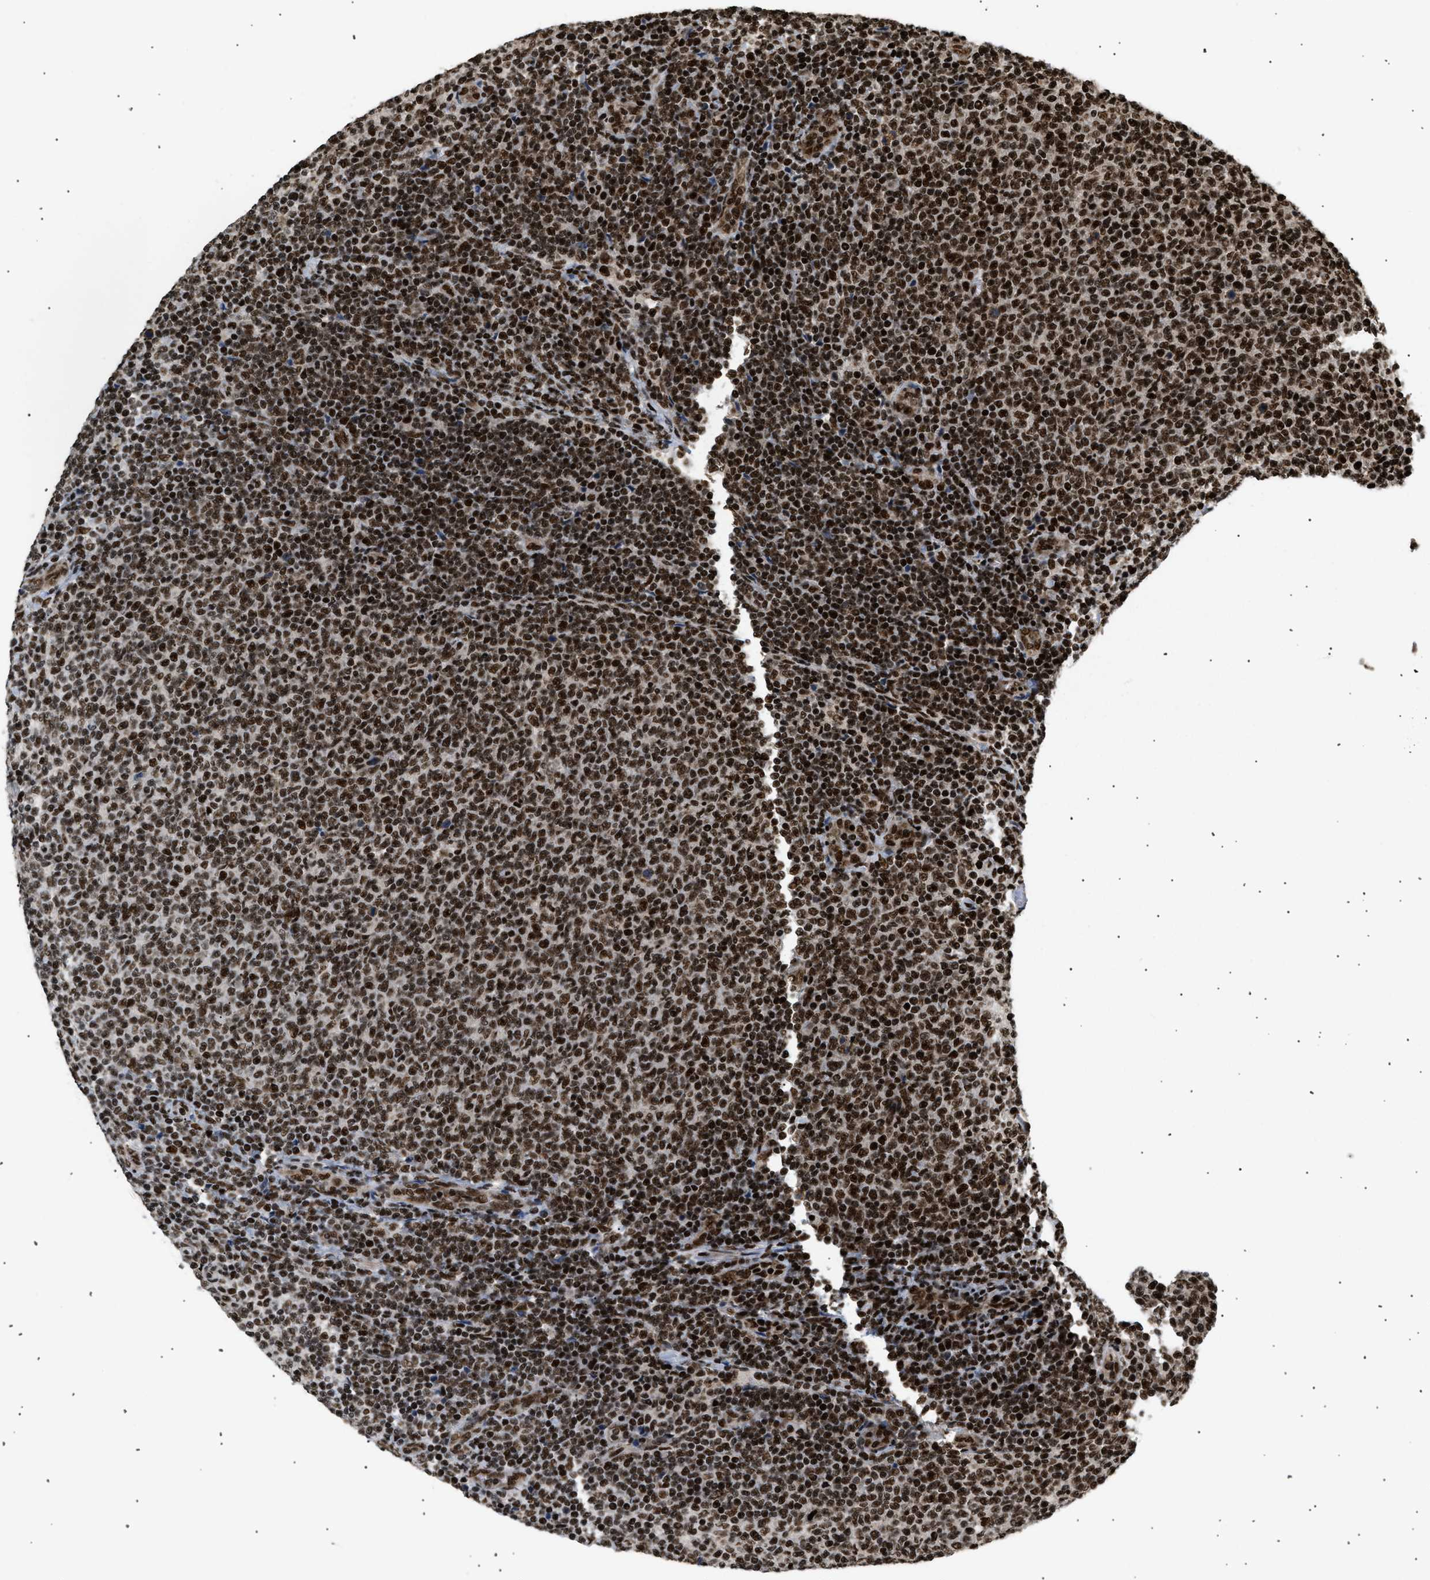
{"staining": {"intensity": "strong", "quantity": ">75%", "location": "nuclear"}, "tissue": "lymphoma", "cell_type": "Tumor cells", "image_type": "cancer", "snomed": [{"axis": "morphology", "description": "Malignant lymphoma, non-Hodgkin's type, Low grade"}, {"axis": "topography", "description": "Lymph node"}], "caption": "DAB (3,3'-diaminobenzidine) immunohistochemical staining of malignant lymphoma, non-Hodgkin's type (low-grade) demonstrates strong nuclear protein expression in about >75% of tumor cells. Using DAB (brown) and hematoxylin (blue) stains, captured at high magnification using brightfield microscopy.", "gene": "RBM5", "patient": {"sex": "male", "age": 66}}